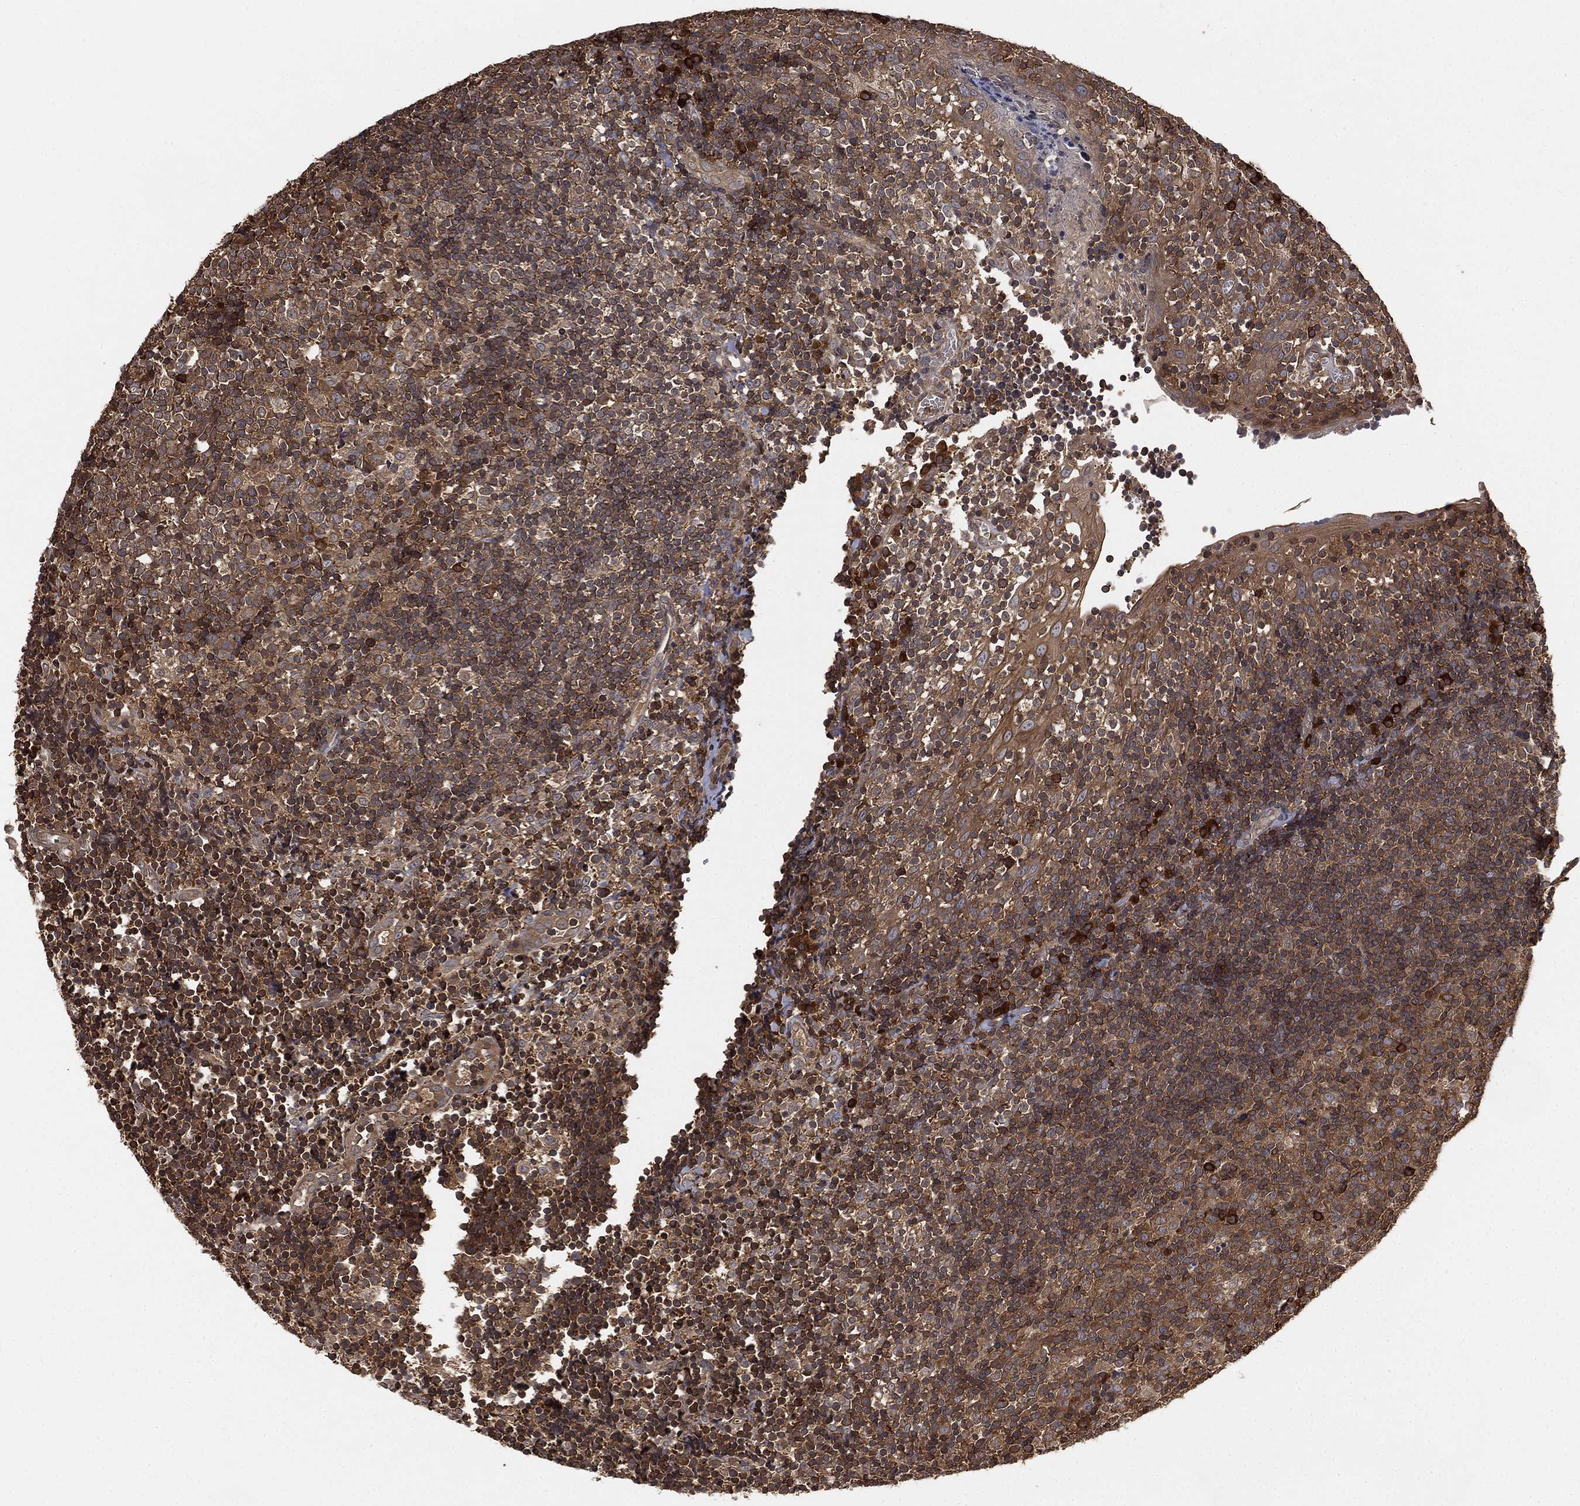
{"staining": {"intensity": "moderate", "quantity": "25%-75%", "location": "cytoplasmic/membranous"}, "tissue": "tonsil", "cell_type": "Germinal center cells", "image_type": "normal", "snomed": [{"axis": "morphology", "description": "Normal tissue, NOS"}, {"axis": "topography", "description": "Tonsil"}], "caption": "IHC staining of normal tonsil, which displays medium levels of moderate cytoplasmic/membranous staining in about 25%-75% of germinal center cells indicating moderate cytoplasmic/membranous protein staining. The staining was performed using DAB (3,3'-diaminobenzidine) (brown) for protein detection and nuclei were counterstained in hematoxylin (blue).", "gene": "UBA5", "patient": {"sex": "female", "age": 5}}